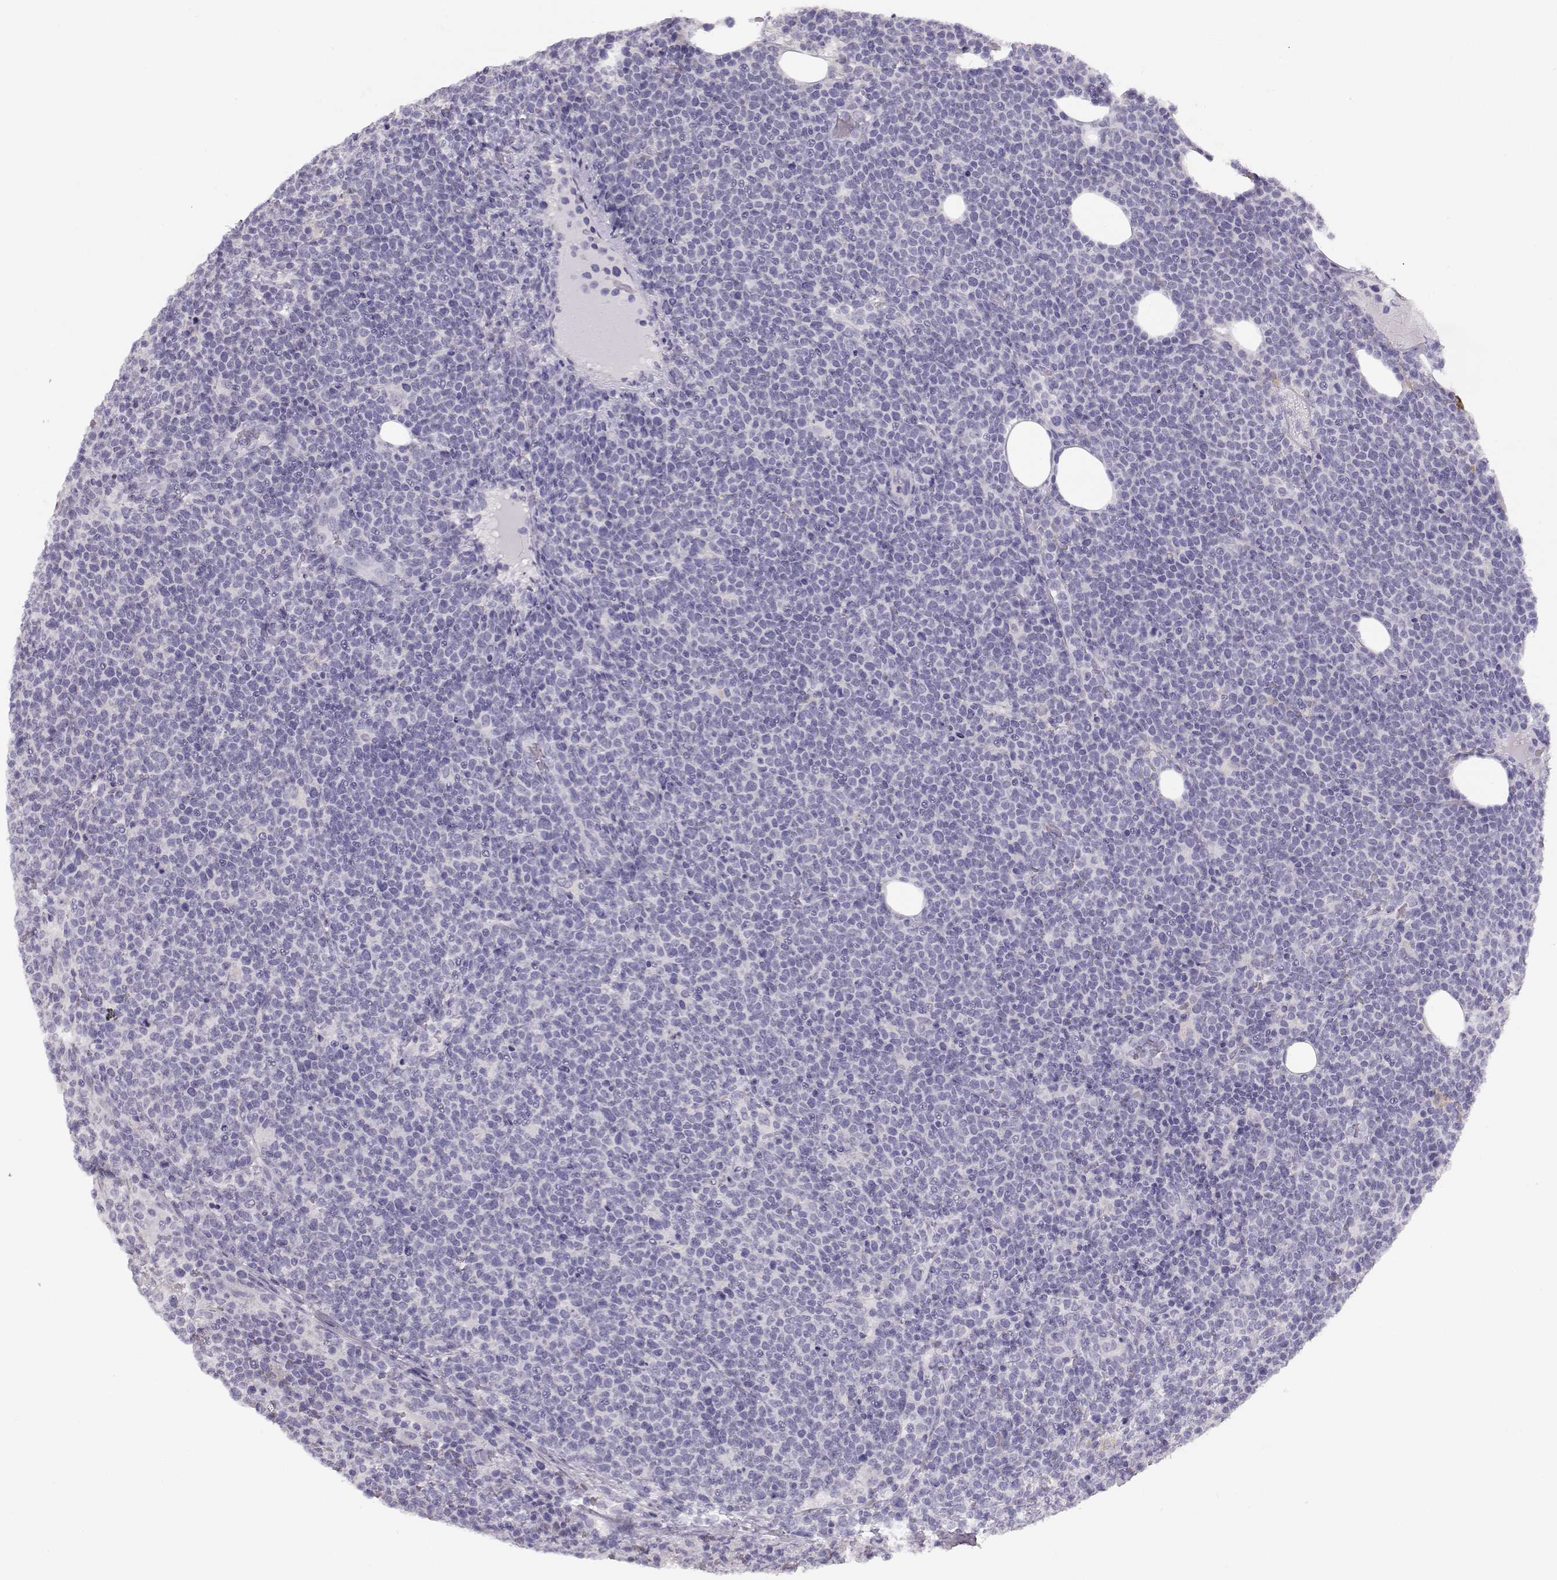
{"staining": {"intensity": "negative", "quantity": "none", "location": "none"}, "tissue": "lymphoma", "cell_type": "Tumor cells", "image_type": "cancer", "snomed": [{"axis": "morphology", "description": "Malignant lymphoma, non-Hodgkin's type, High grade"}, {"axis": "topography", "description": "Lymph node"}], "caption": "Tumor cells show no significant protein staining in lymphoma.", "gene": "NUTM1", "patient": {"sex": "male", "age": 61}}